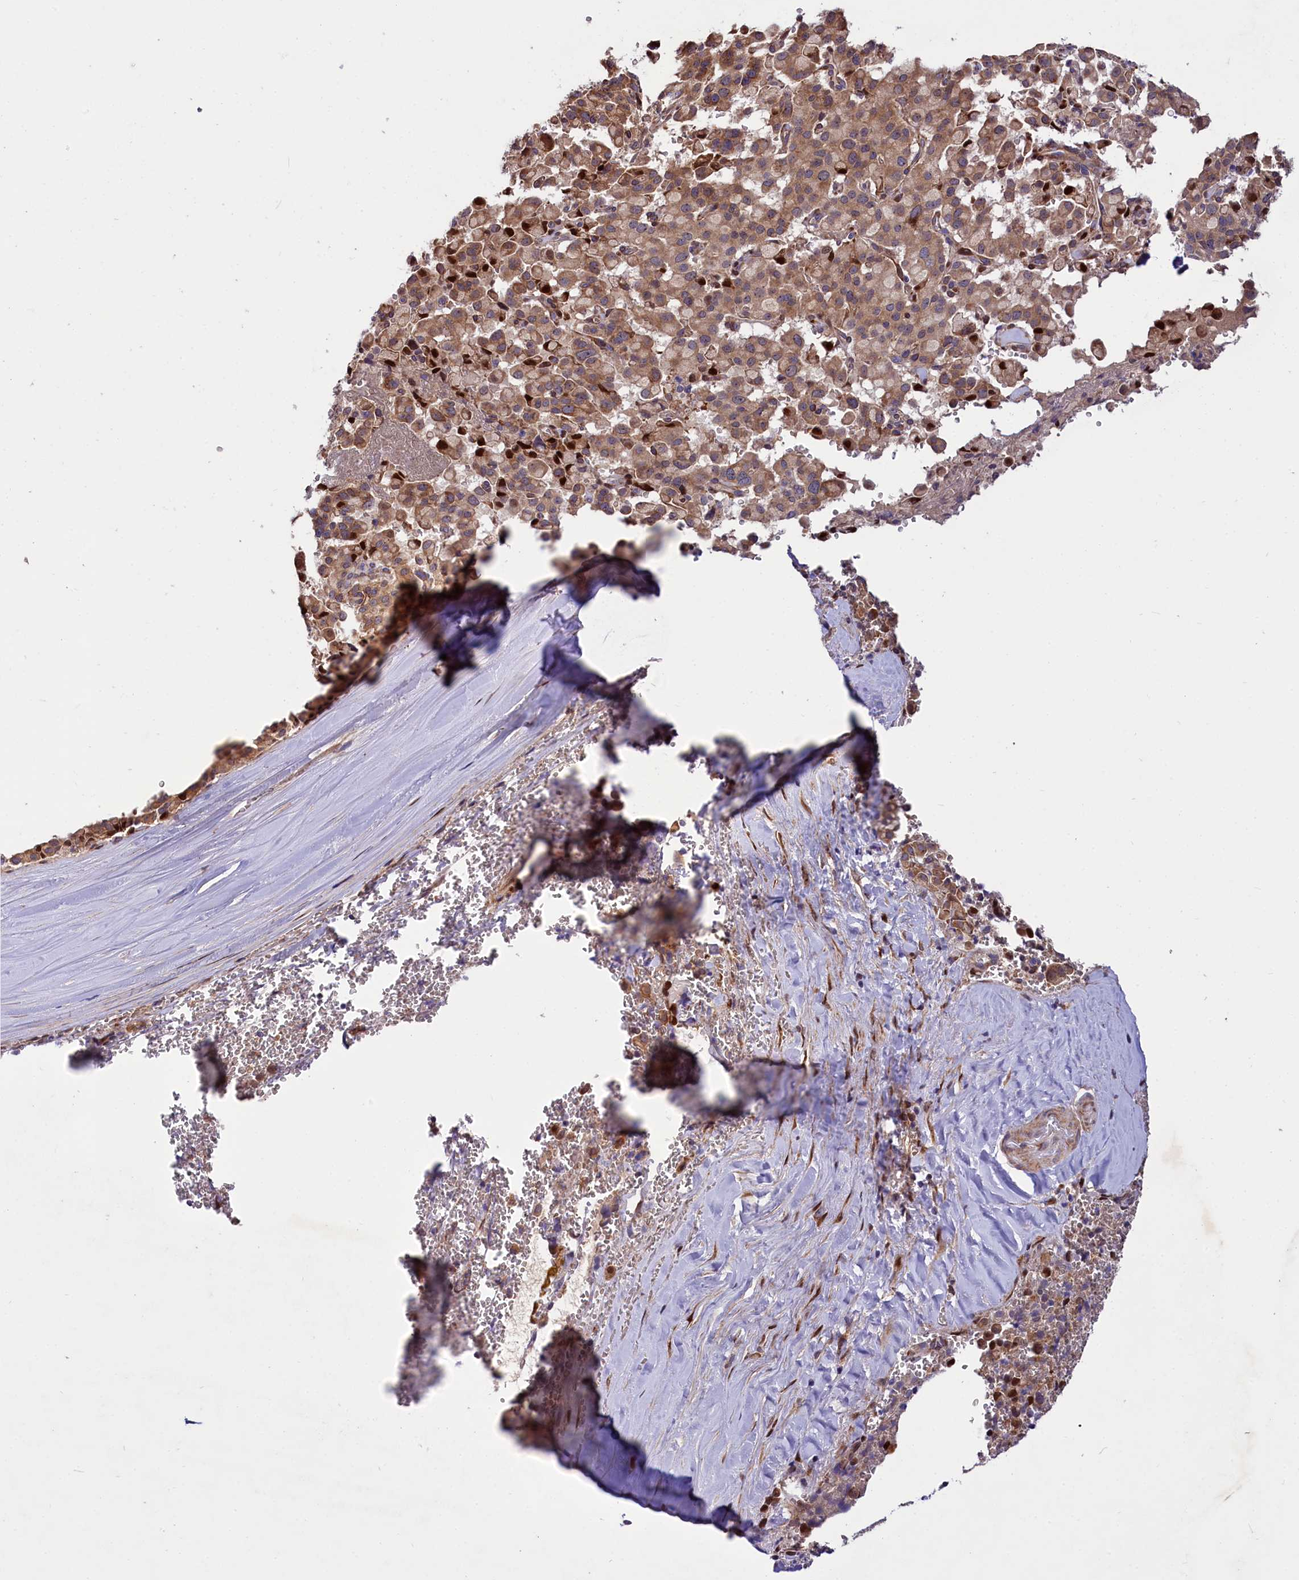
{"staining": {"intensity": "moderate", "quantity": ">75%", "location": "cytoplasmic/membranous,nuclear"}, "tissue": "pancreatic cancer", "cell_type": "Tumor cells", "image_type": "cancer", "snomed": [{"axis": "morphology", "description": "Adenocarcinoma, NOS"}, {"axis": "topography", "description": "Pancreas"}], "caption": "Immunohistochemistry micrograph of human pancreatic adenocarcinoma stained for a protein (brown), which shows medium levels of moderate cytoplasmic/membranous and nuclear expression in about >75% of tumor cells.", "gene": "PDZRN3", "patient": {"sex": "male", "age": 65}}